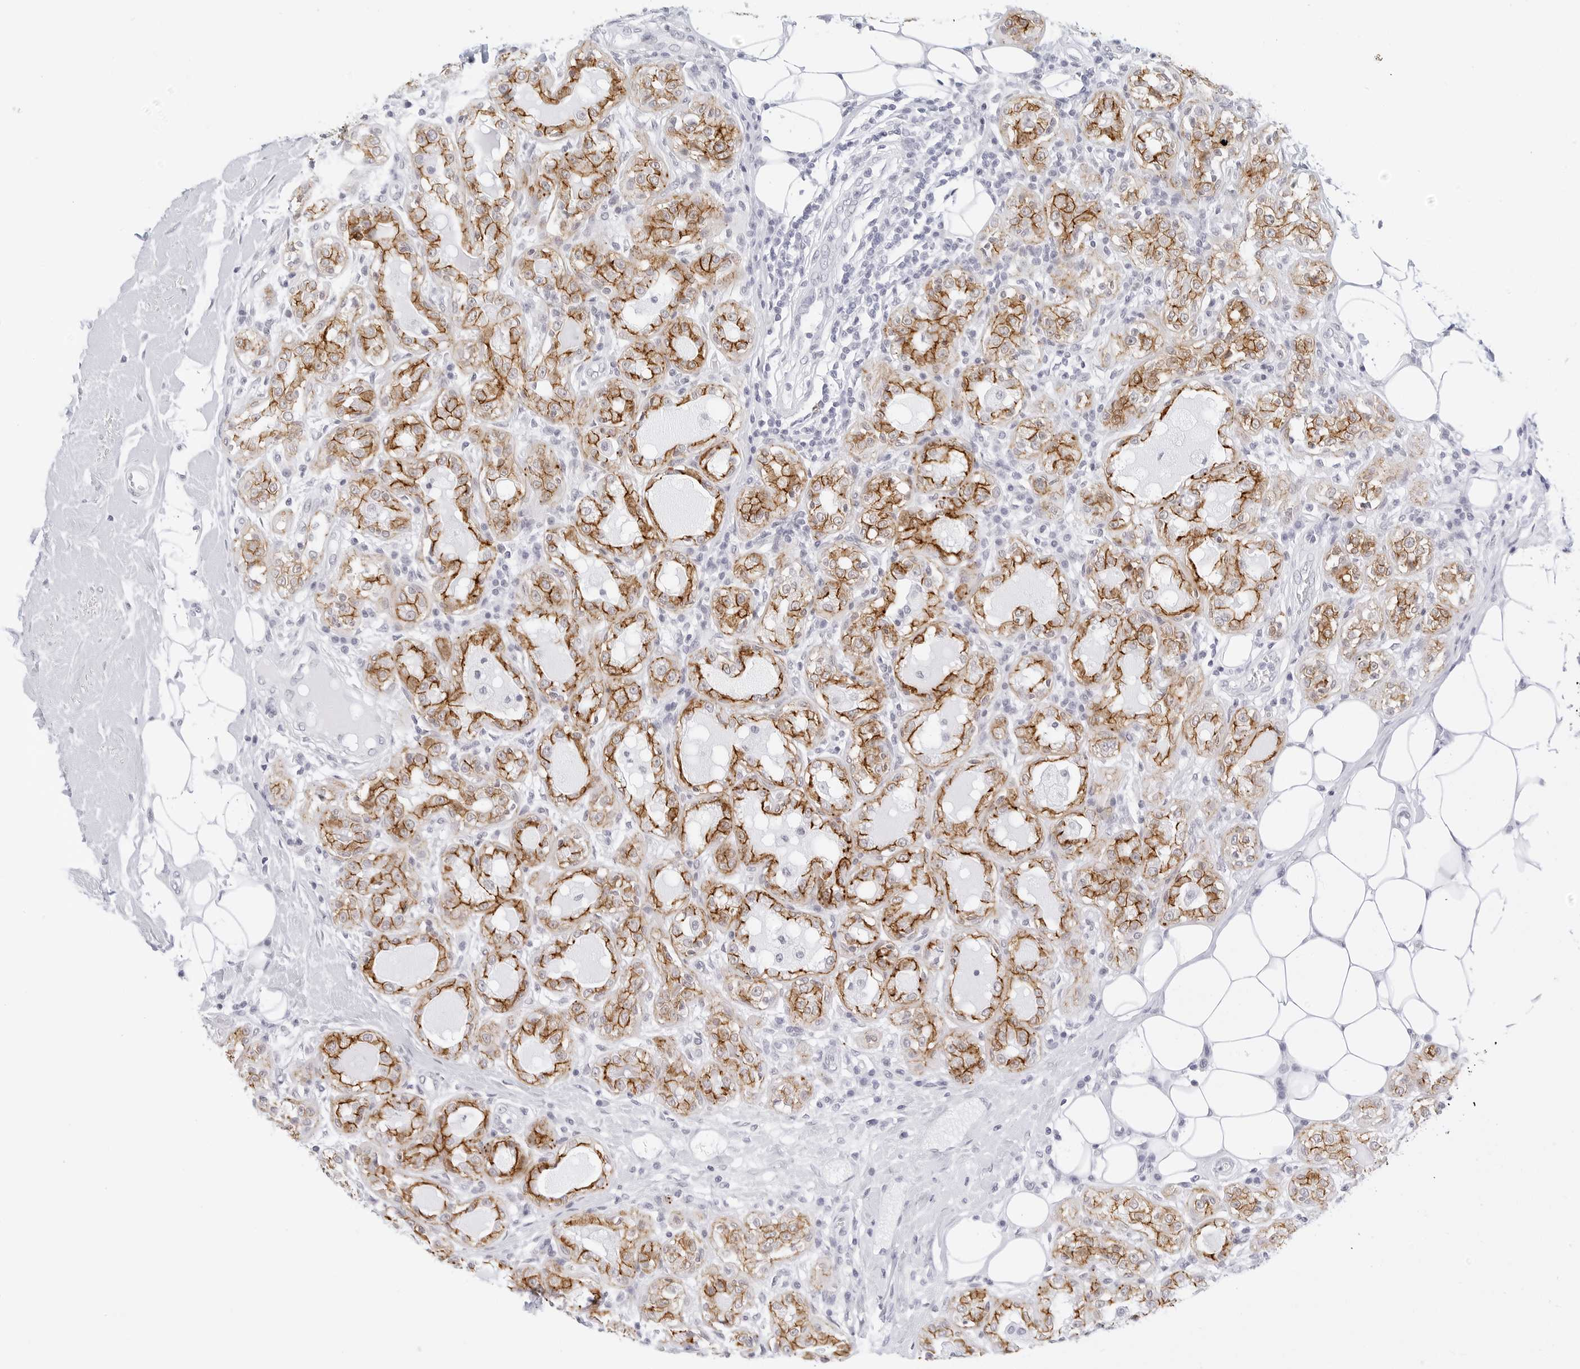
{"staining": {"intensity": "strong", "quantity": ">75%", "location": "cytoplasmic/membranous"}, "tissue": "breast cancer", "cell_type": "Tumor cells", "image_type": "cancer", "snomed": [{"axis": "morphology", "description": "Duct carcinoma"}, {"axis": "topography", "description": "Breast"}], "caption": "Brown immunohistochemical staining in human breast intraductal carcinoma shows strong cytoplasmic/membranous expression in about >75% of tumor cells.", "gene": "CDH1", "patient": {"sex": "female", "age": 27}}